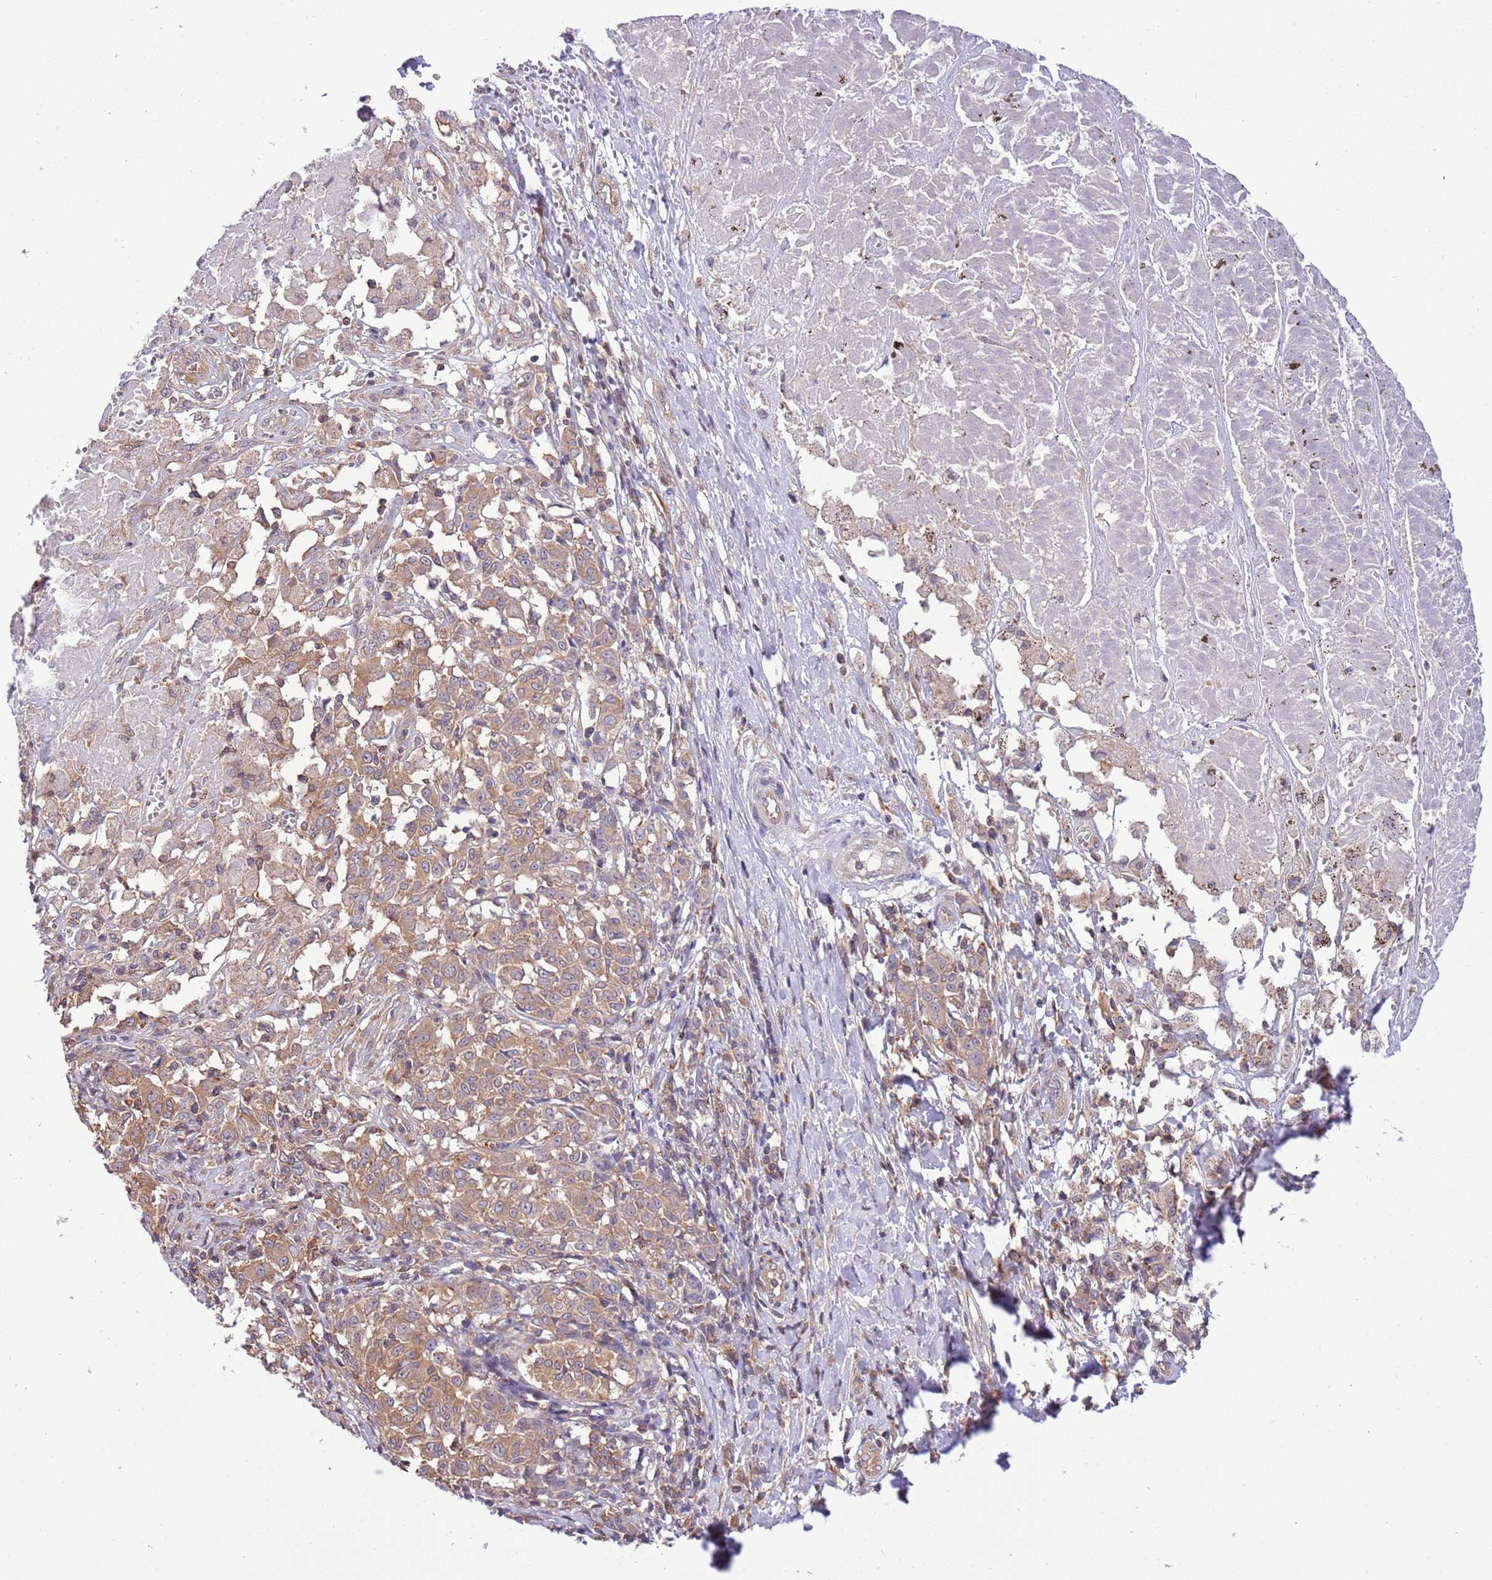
{"staining": {"intensity": "moderate", "quantity": ">75%", "location": "cytoplasmic/membranous"}, "tissue": "melanoma", "cell_type": "Tumor cells", "image_type": "cancer", "snomed": [{"axis": "morphology", "description": "Malignant melanoma, NOS"}, {"axis": "topography", "description": "Skin"}], "caption": "Moderate cytoplasmic/membranous staining for a protein is seen in approximately >75% of tumor cells of malignant melanoma using immunohistochemistry.", "gene": "STIP1", "patient": {"sex": "female", "age": 72}}